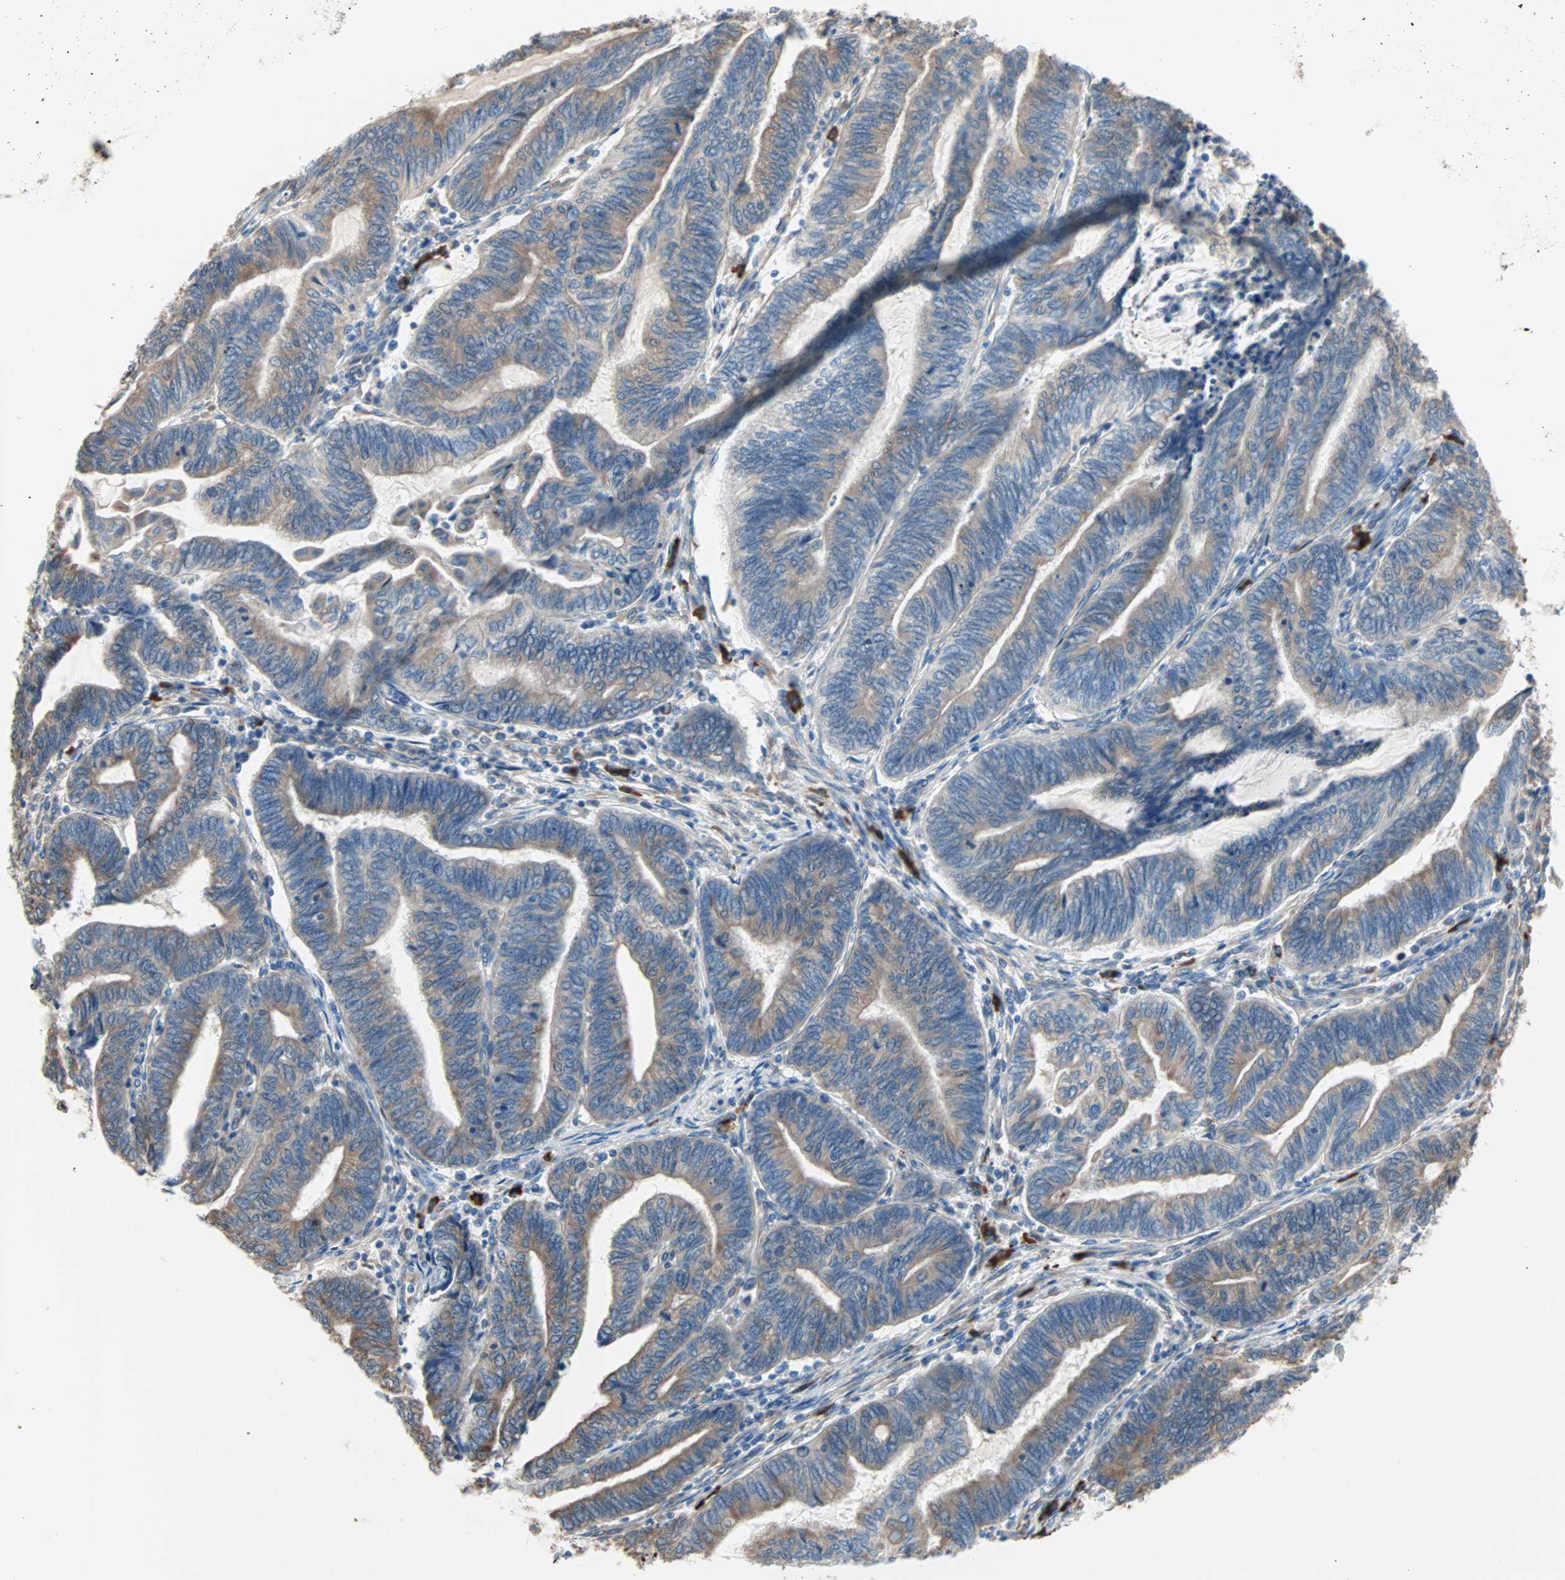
{"staining": {"intensity": "moderate", "quantity": ">75%", "location": "cytoplasmic/membranous"}, "tissue": "endometrial cancer", "cell_type": "Tumor cells", "image_type": "cancer", "snomed": [{"axis": "morphology", "description": "Adenocarcinoma, NOS"}, {"axis": "topography", "description": "Uterus"}, {"axis": "topography", "description": "Endometrium"}], "caption": "This image displays IHC staining of human endometrial cancer, with medium moderate cytoplasmic/membranous expression in about >75% of tumor cells.", "gene": "PLCXD1", "patient": {"sex": "female", "age": 70}}